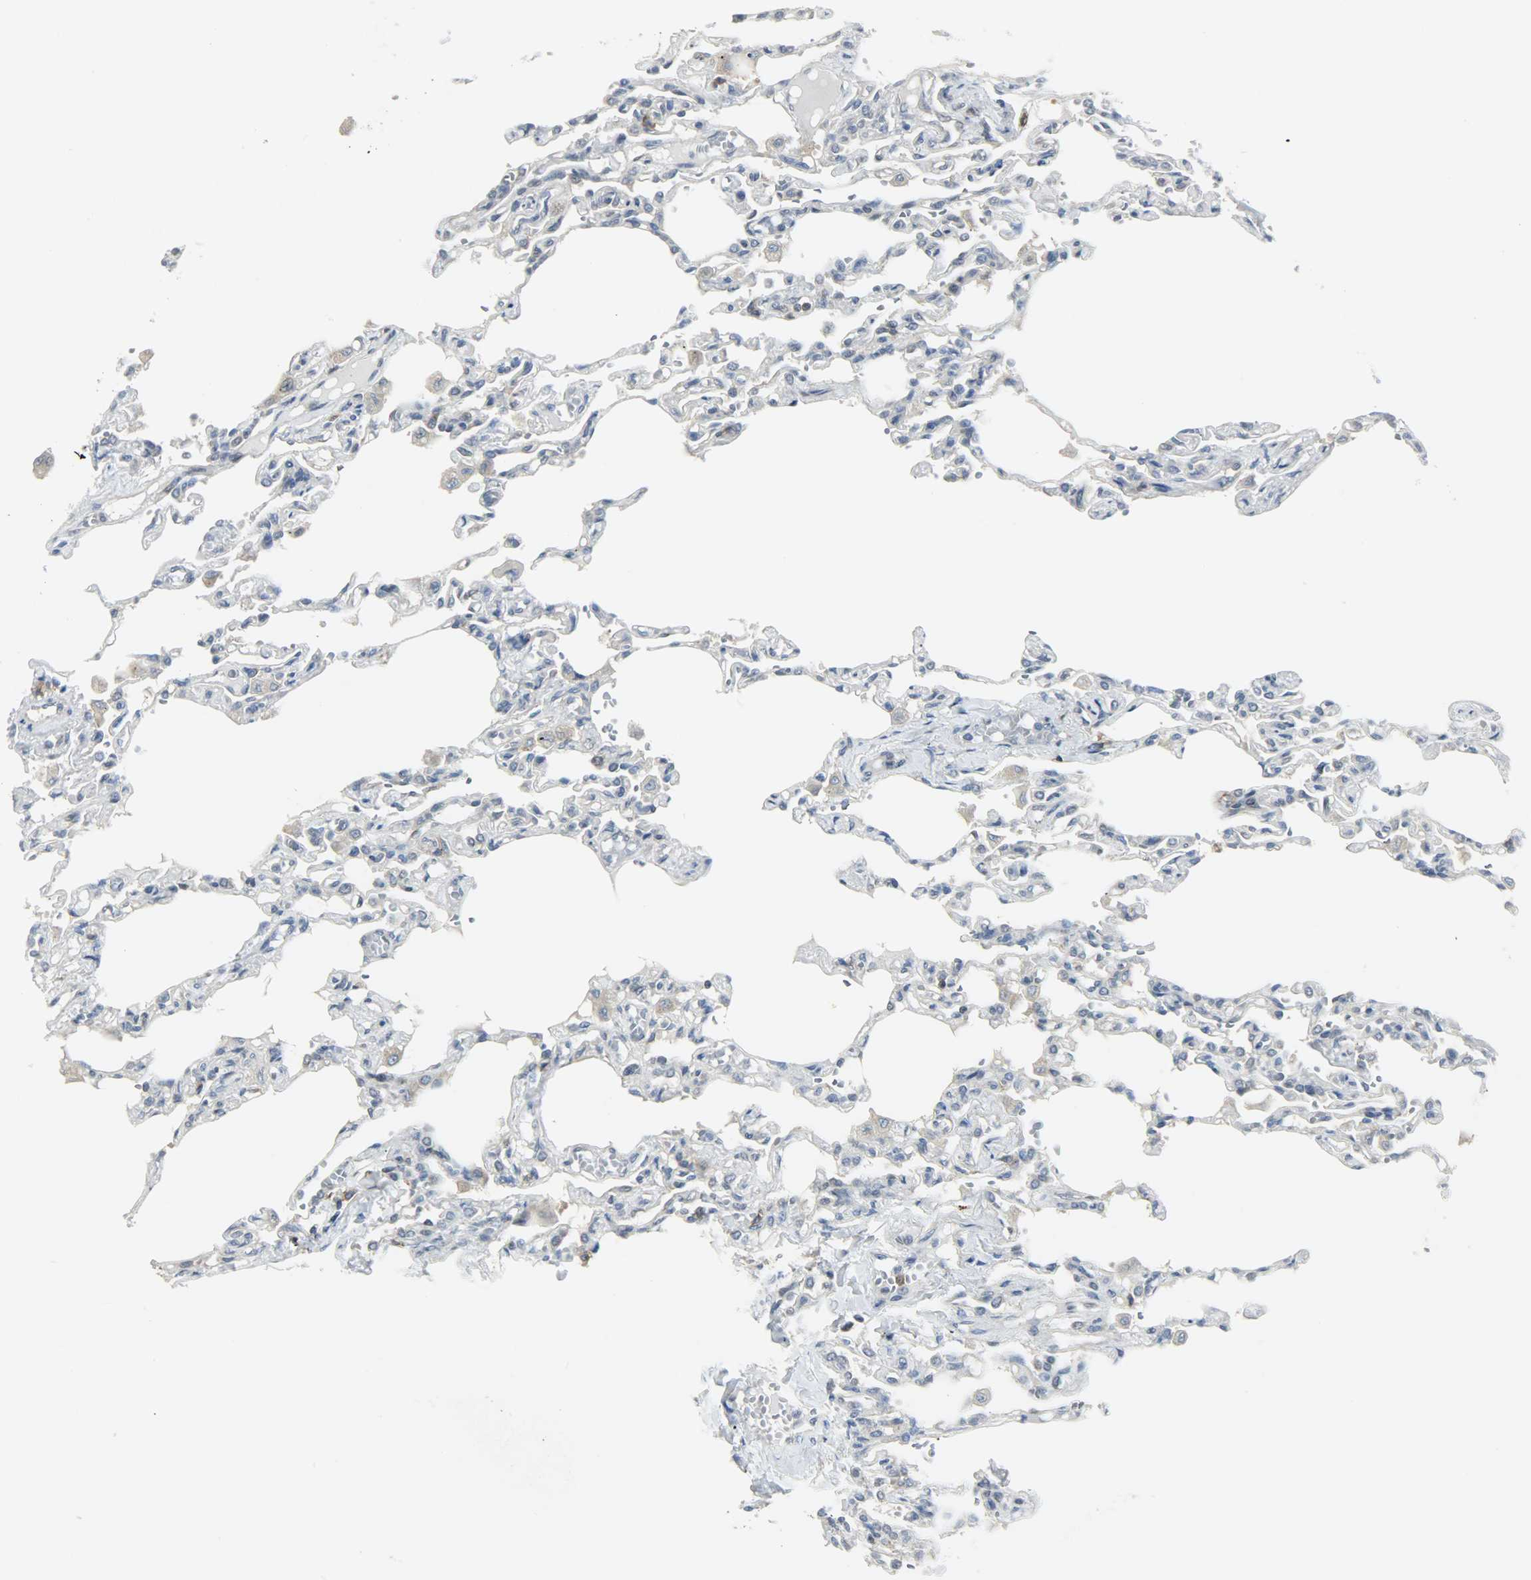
{"staining": {"intensity": "negative", "quantity": "none", "location": "none"}, "tissue": "lung", "cell_type": "Alveolar cells", "image_type": "normal", "snomed": [{"axis": "morphology", "description": "Normal tissue, NOS"}, {"axis": "topography", "description": "Lung"}], "caption": "Immunohistochemical staining of unremarkable human lung reveals no significant staining in alveolar cells. (IHC, brightfield microscopy, high magnification).", "gene": "CD4", "patient": {"sex": "male", "age": 21}}